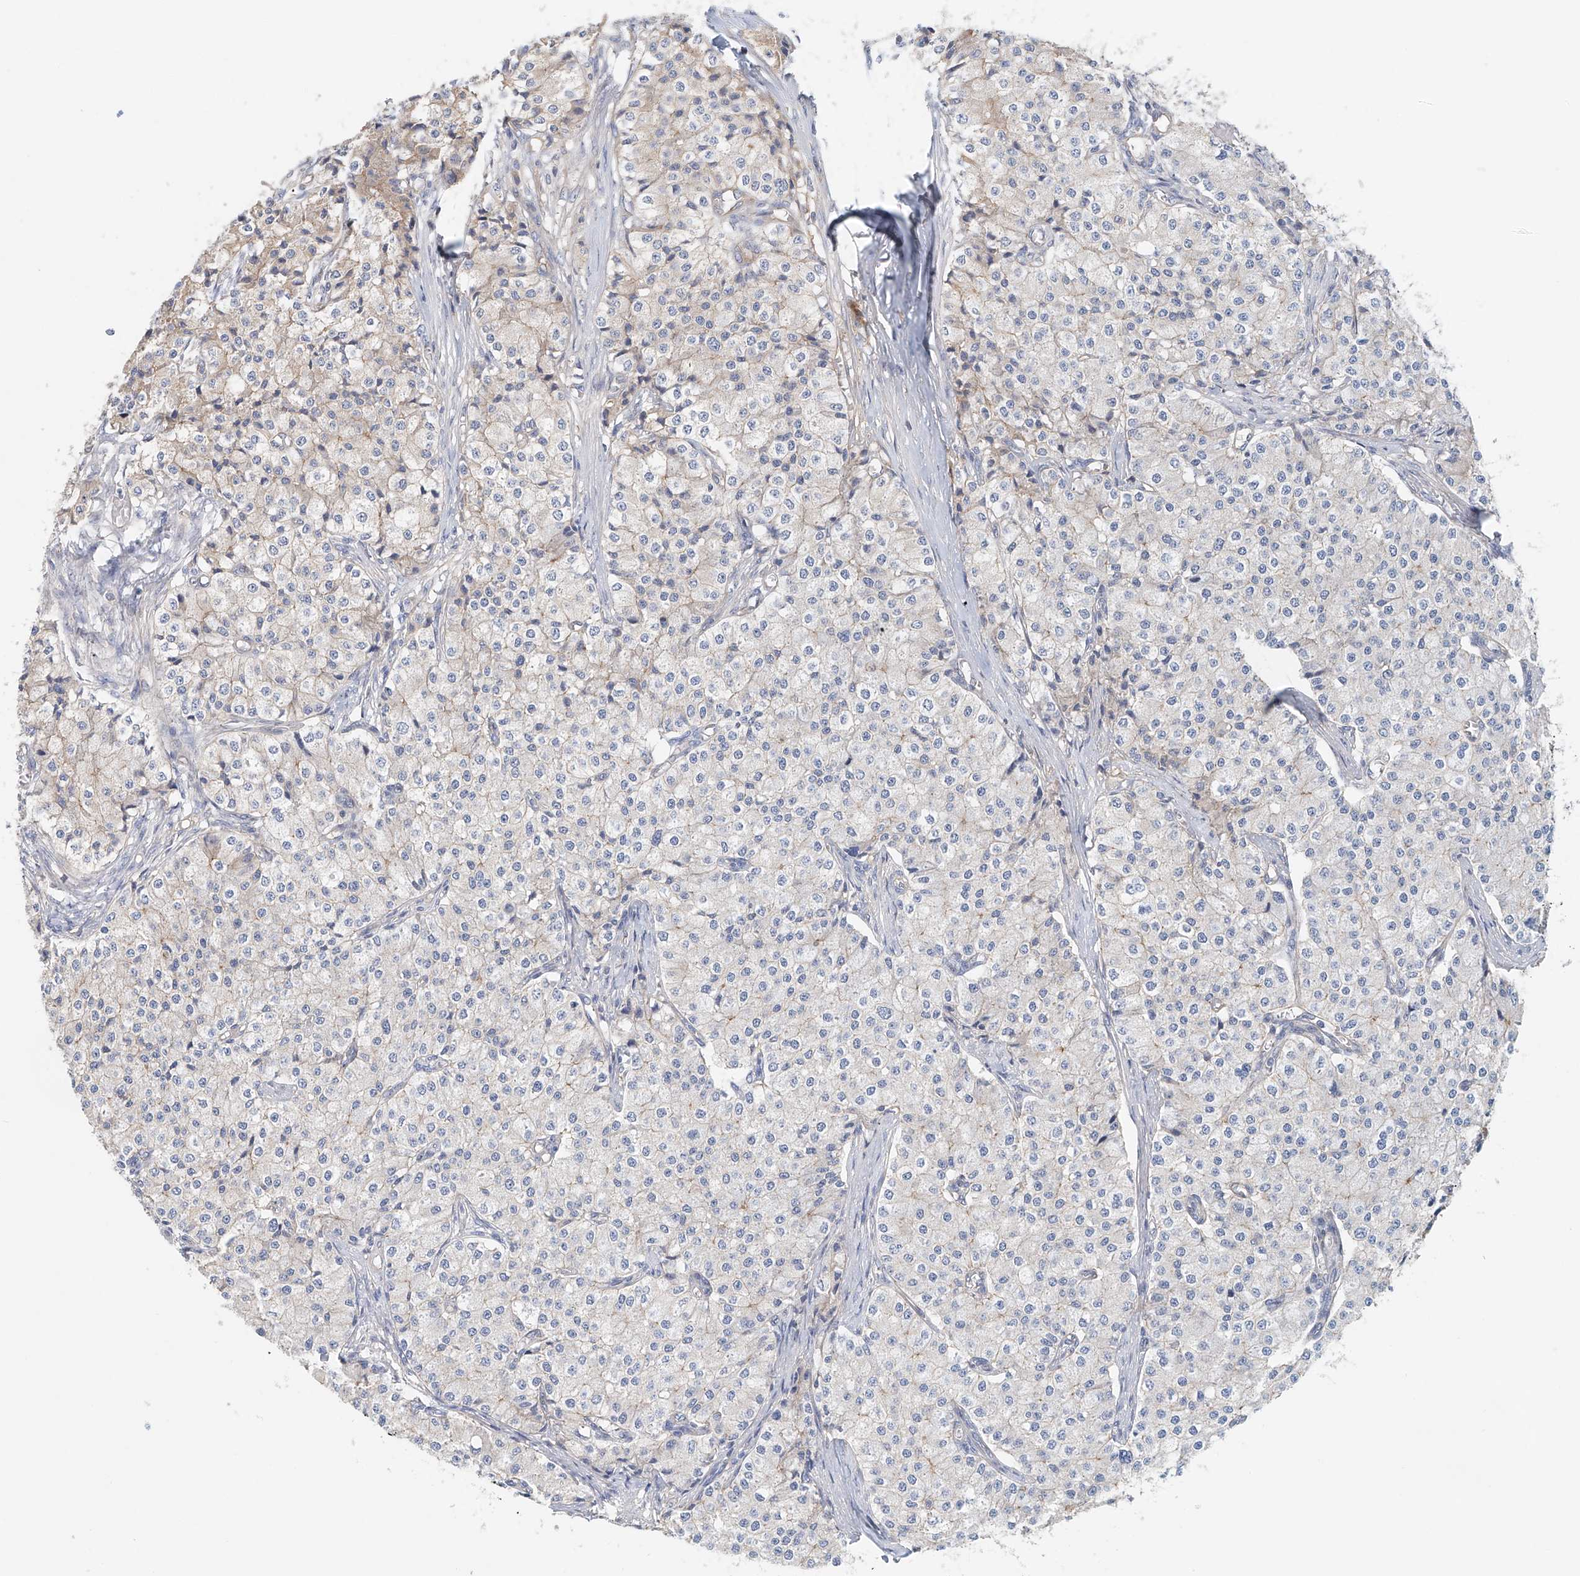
{"staining": {"intensity": "negative", "quantity": "none", "location": "none"}, "tissue": "carcinoid", "cell_type": "Tumor cells", "image_type": "cancer", "snomed": [{"axis": "morphology", "description": "Carcinoid, malignant, NOS"}, {"axis": "topography", "description": "Colon"}], "caption": "Tumor cells show no significant protein staining in carcinoid. (DAB (3,3'-diaminobenzidine) immunohistochemistry, high magnification).", "gene": "FRYL", "patient": {"sex": "female", "age": 52}}